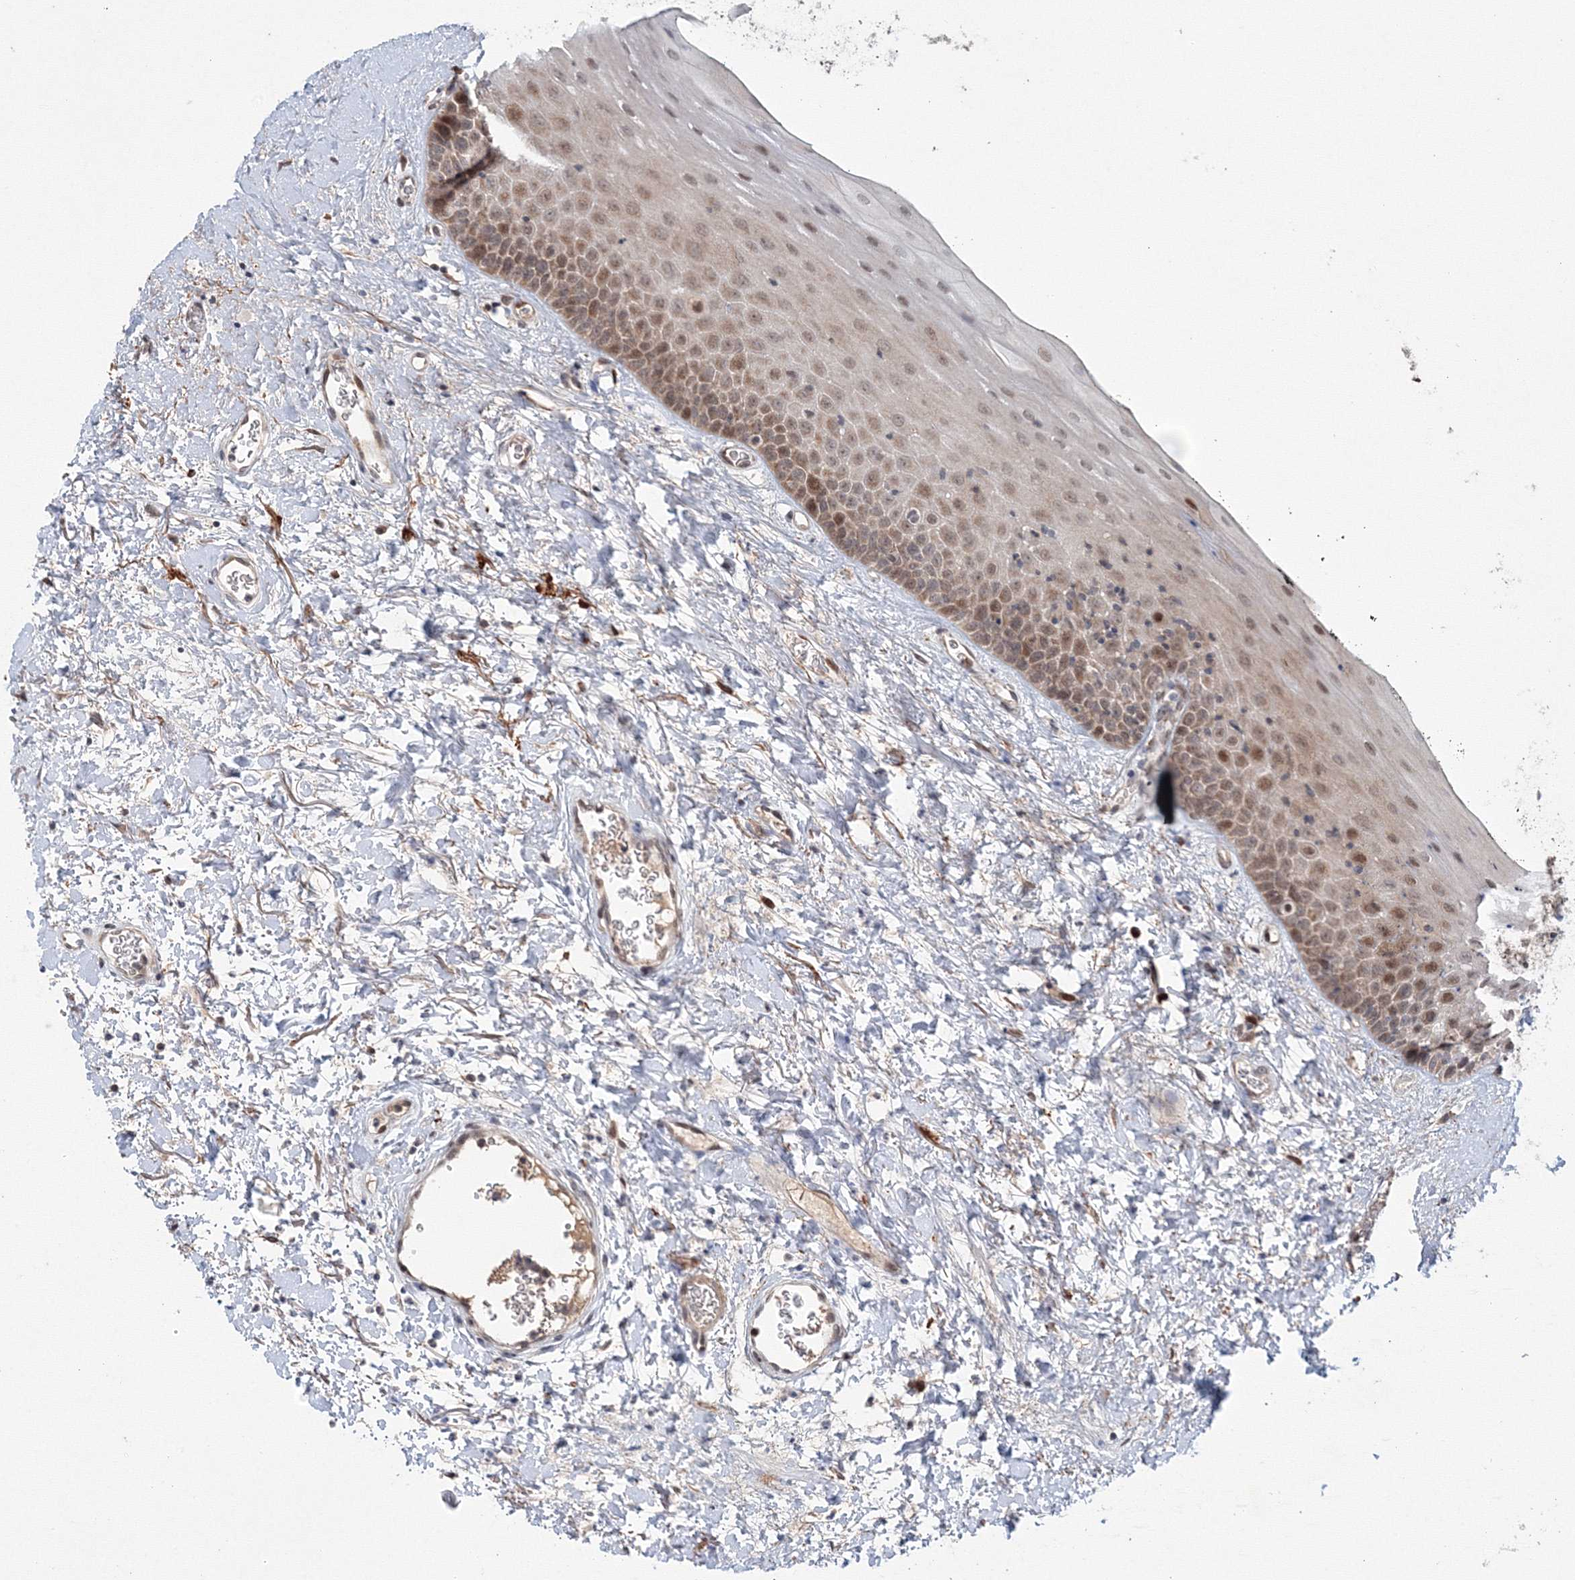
{"staining": {"intensity": "moderate", "quantity": "25%-75%", "location": "nuclear"}, "tissue": "oral mucosa", "cell_type": "Squamous epithelial cells", "image_type": "normal", "snomed": [{"axis": "morphology", "description": "Normal tissue, NOS"}, {"axis": "topography", "description": "Oral tissue"}], "caption": "Oral mucosa stained for a protein (brown) exhibits moderate nuclear positive staining in approximately 25%-75% of squamous epithelial cells.", "gene": "NOA1", "patient": {"sex": "male", "age": 74}}